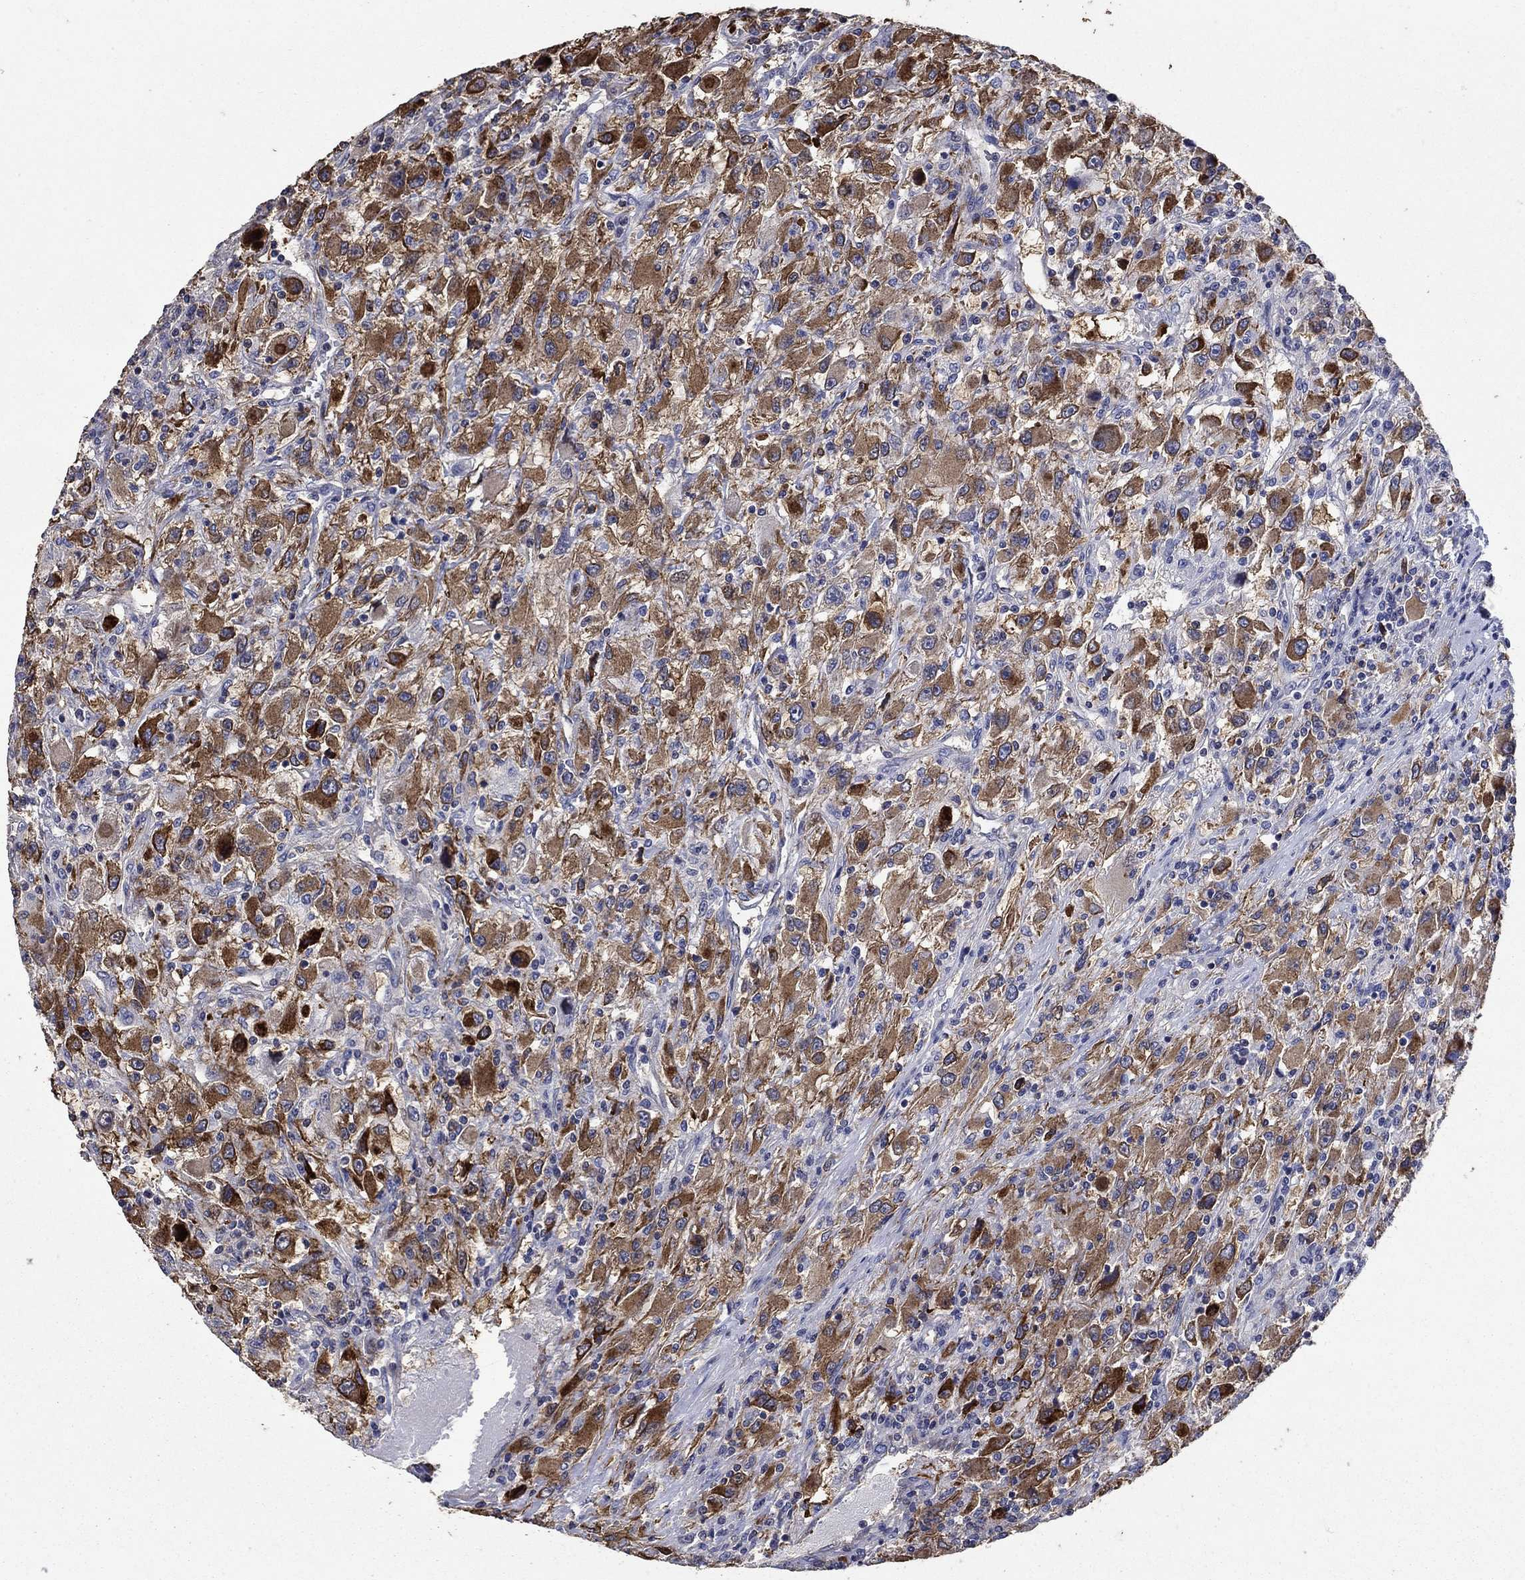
{"staining": {"intensity": "strong", "quantity": ">75%", "location": "cytoplasmic/membranous"}, "tissue": "renal cancer", "cell_type": "Tumor cells", "image_type": "cancer", "snomed": [{"axis": "morphology", "description": "Adenocarcinoma, NOS"}, {"axis": "topography", "description": "Kidney"}], "caption": "Human adenocarcinoma (renal) stained for a protein (brown) displays strong cytoplasmic/membranous positive staining in approximately >75% of tumor cells.", "gene": "DVL1", "patient": {"sex": "female", "age": 67}}